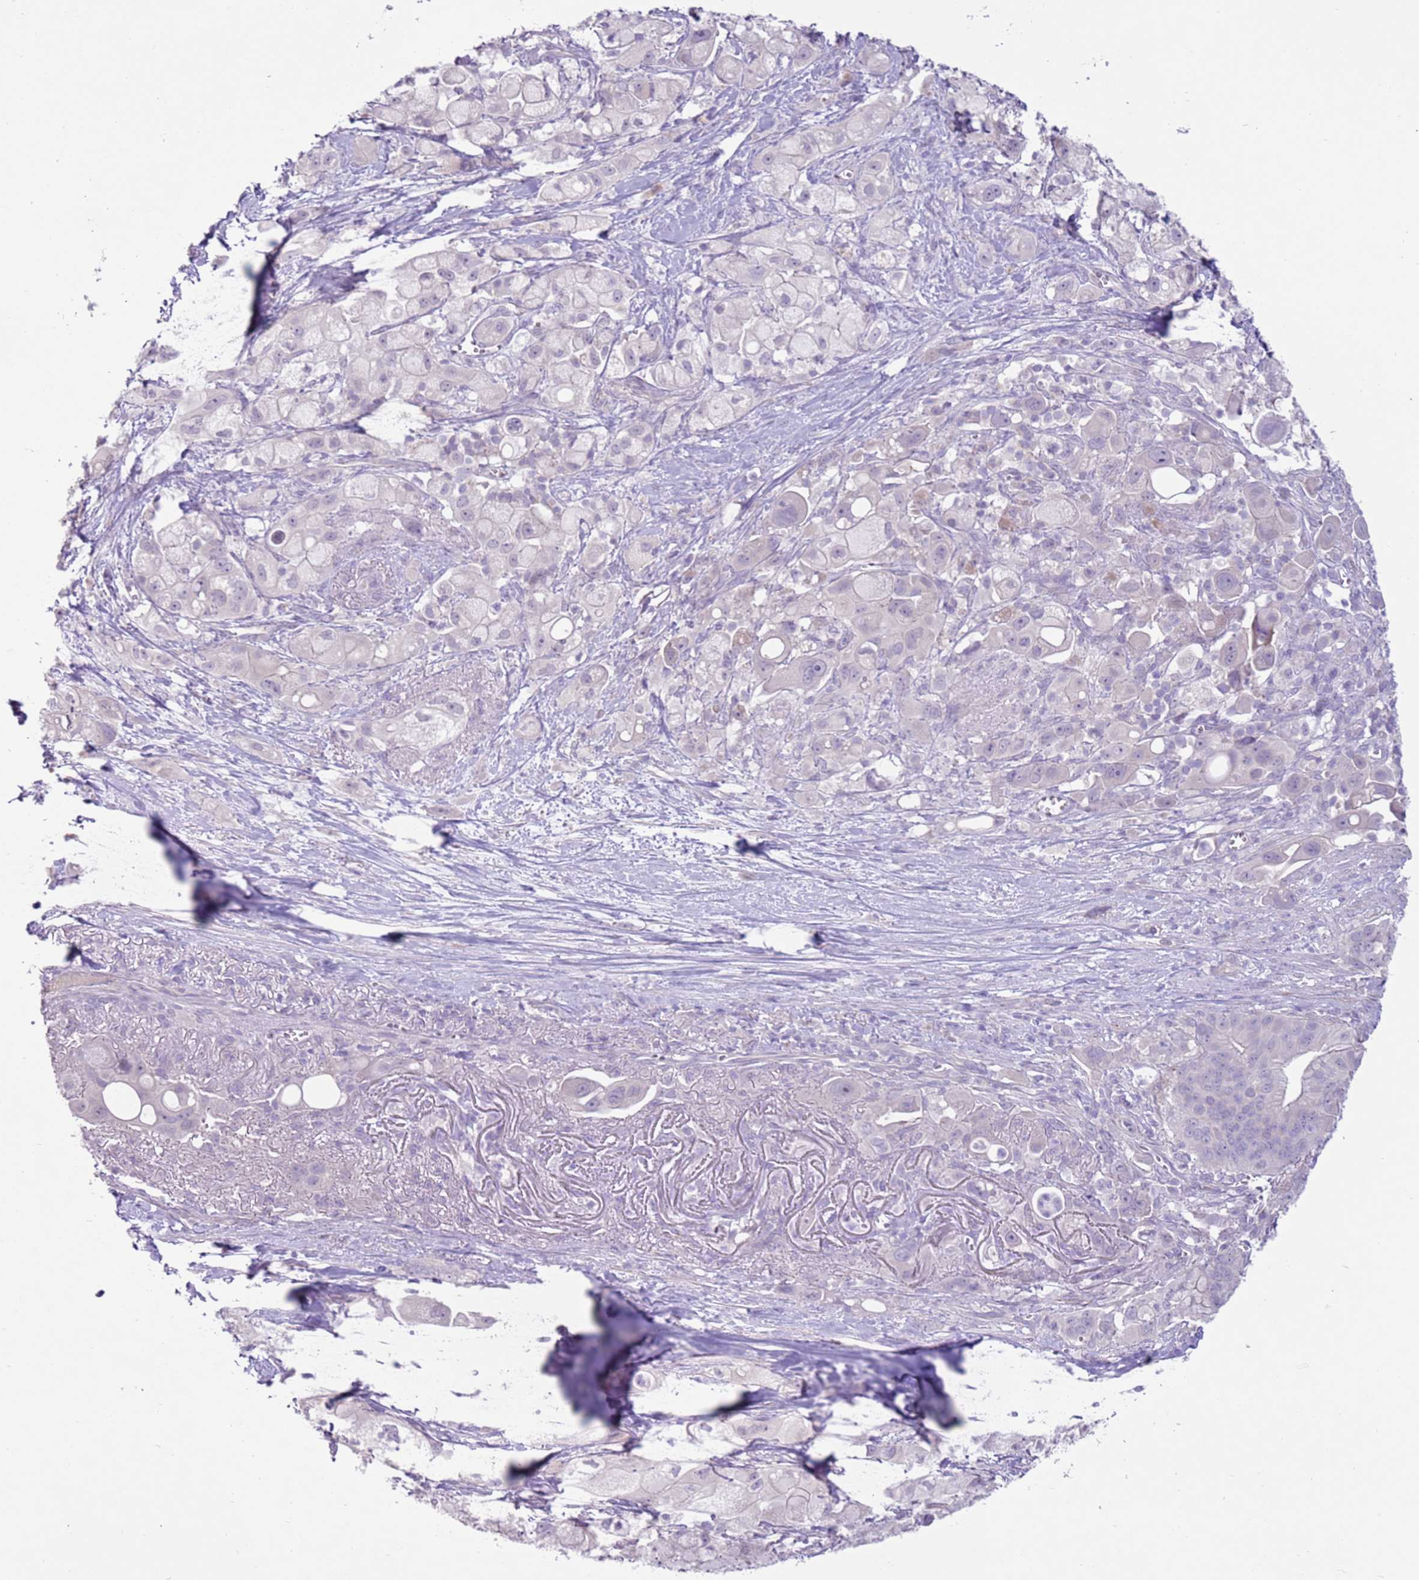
{"staining": {"intensity": "negative", "quantity": "none", "location": "none"}, "tissue": "pancreatic cancer", "cell_type": "Tumor cells", "image_type": "cancer", "snomed": [{"axis": "morphology", "description": "Adenocarcinoma, NOS"}, {"axis": "topography", "description": "Pancreas"}], "caption": "Tumor cells are negative for protein expression in human pancreatic adenocarcinoma. The staining was performed using DAB (3,3'-diaminobenzidine) to visualize the protein expression in brown, while the nuclei were stained in blue with hematoxylin (Magnification: 20x).", "gene": "ZNF239", "patient": {"sex": "male", "age": 68}}